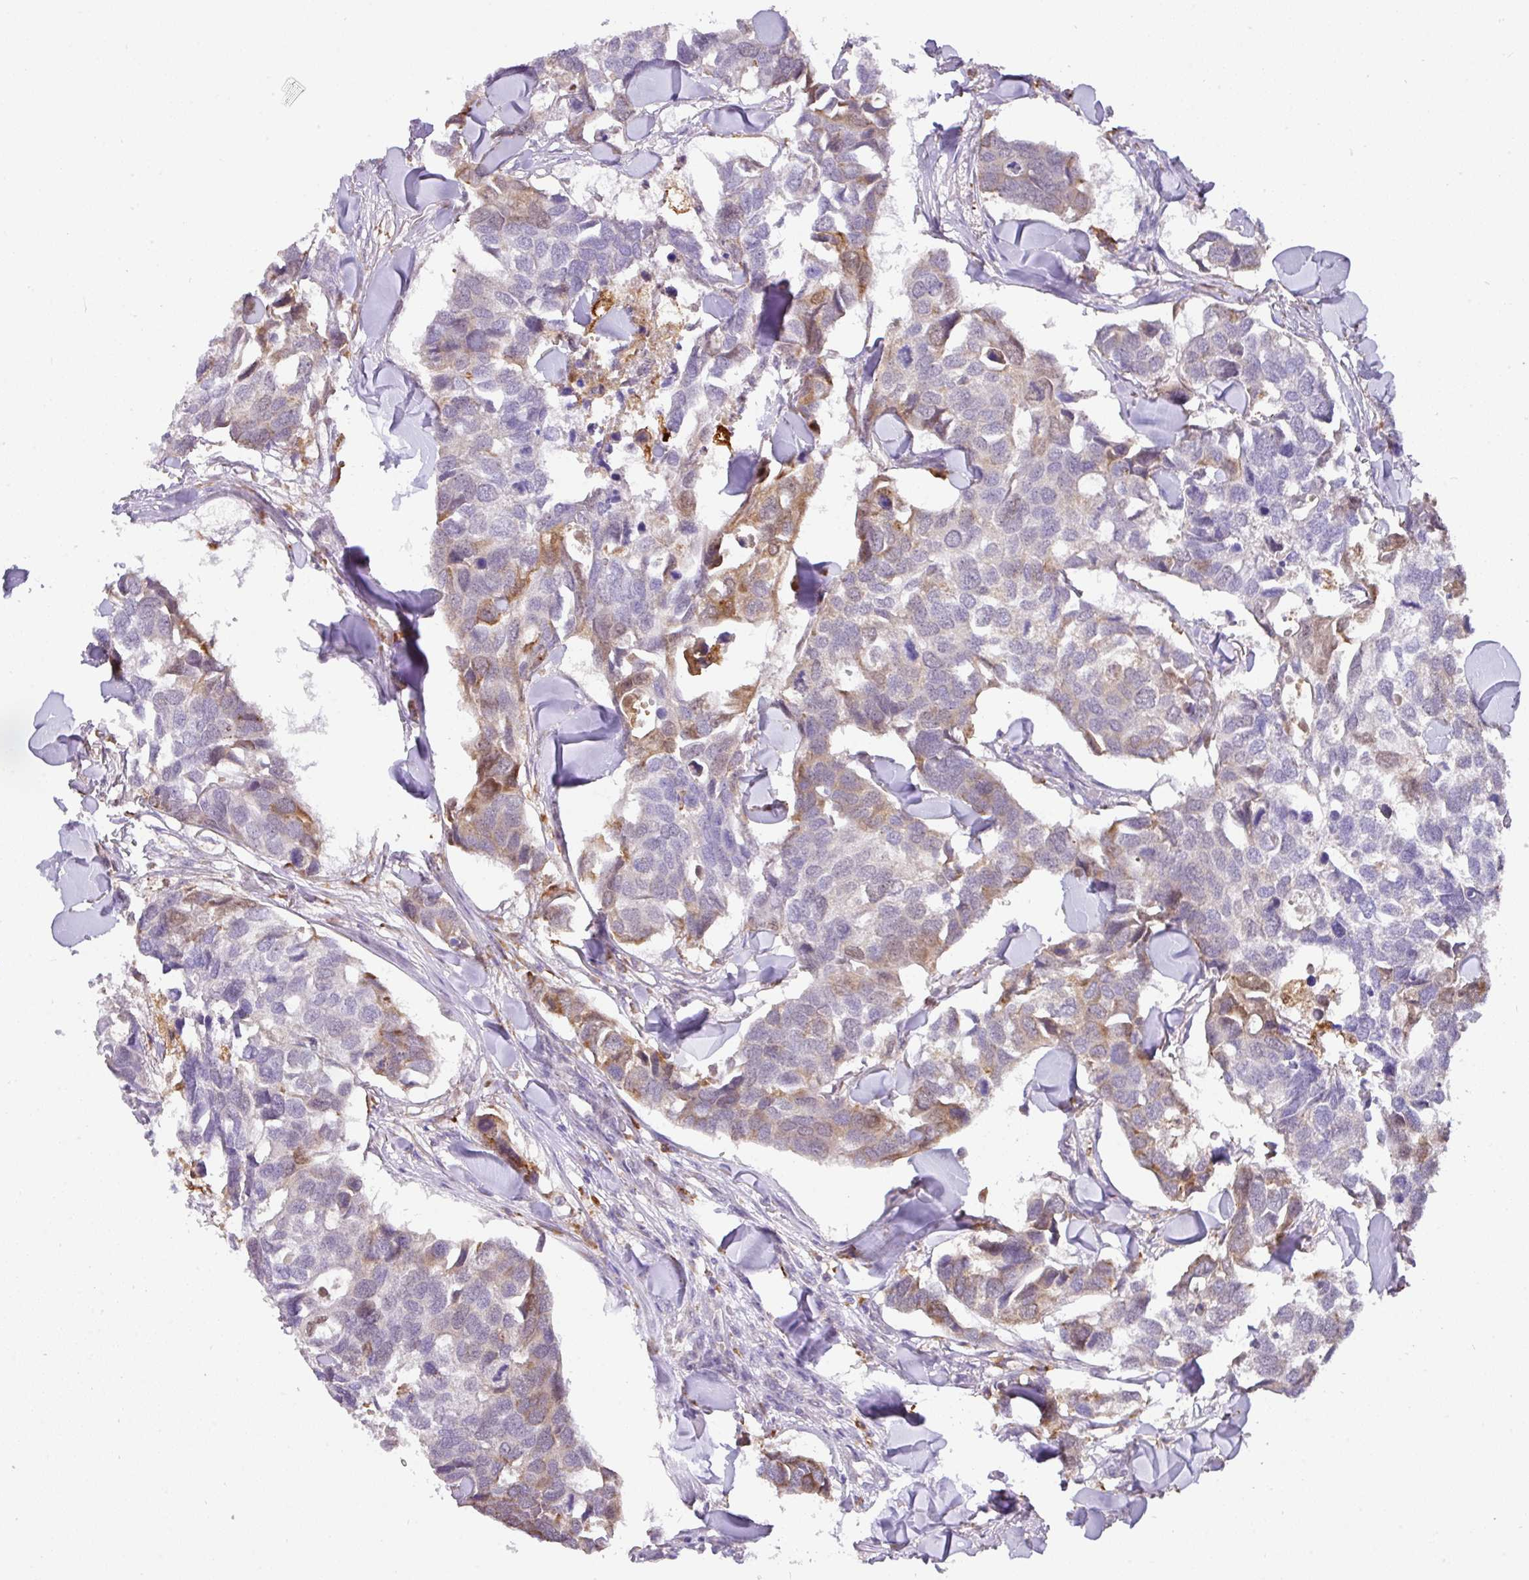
{"staining": {"intensity": "weak", "quantity": "25%-75%", "location": "cytoplasmic/membranous"}, "tissue": "breast cancer", "cell_type": "Tumor cells", "image_type": "cancer", "snomed": [{"axis": "morphology", "description": "Duct carcinoma"}, {"axis": "topography", "description": "Breast"}], "caption": "A high-resolution photomicrograph shows immunohistochemistry staining of breast cancer (invasive ductal carcinoma), which displays weak cytoplasmic/membranous staining in approximately 25%-75% of tumor cells. Using DAB (3,3'-diaminobenzidine) (brown) and hematoxylin (blue) stains, captured at high magnification using brightfield microscopy.", "gene": "GCNT7", "patient": {"sex": "female", "age": 83}}